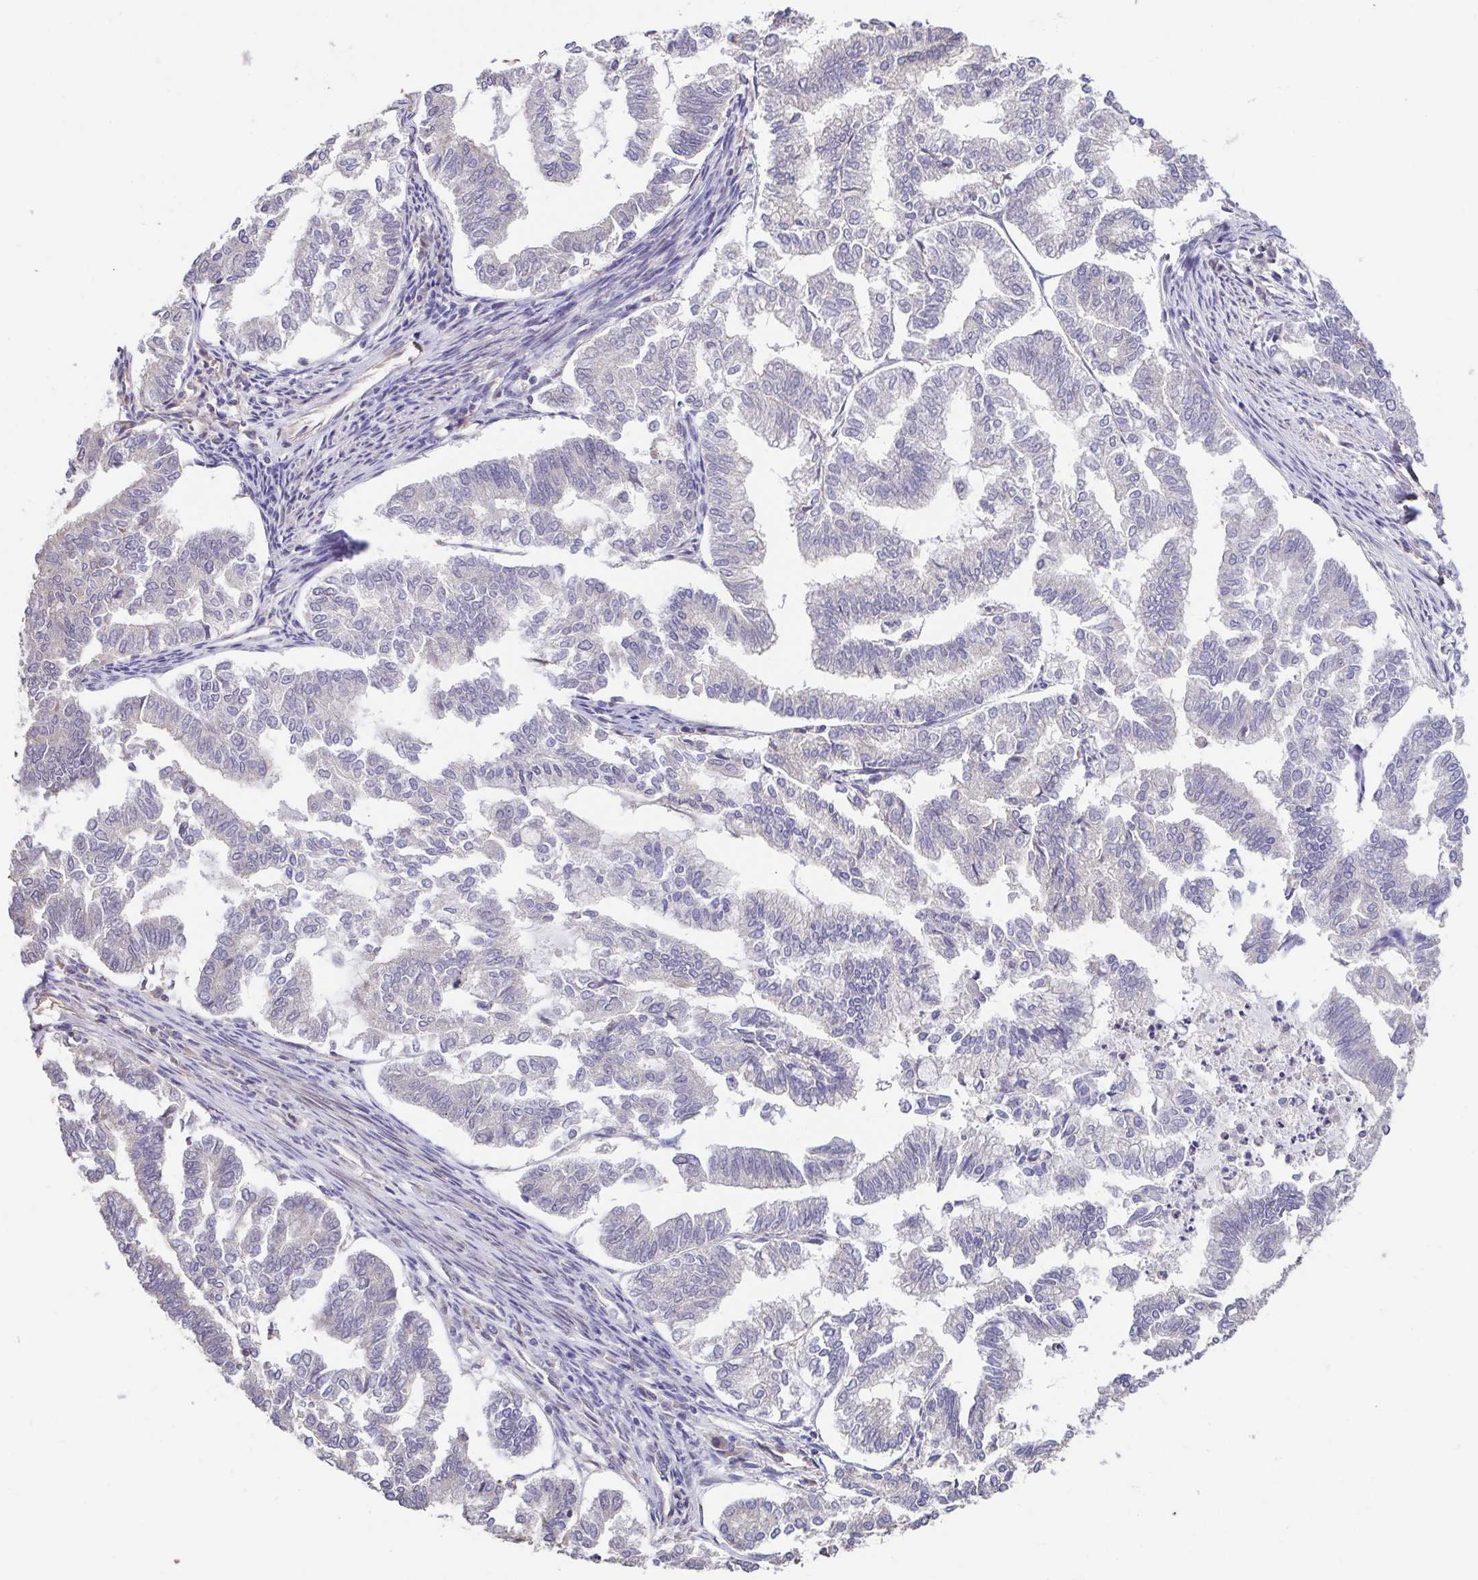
{"staining": {"intensity": "negative", "quantity": "none", "location": "none"}, "tissue": "endometrial cancer", "cell_type": "Tumor cells", "image_type": "cancer", "snomed": [{"axis": "morphology", "description": "Adenocarcinoma, NOS"}, {"axis": "topography", "description": "Endometrium"}], "caption": "Protein analysis of endometrial cancer (adenocarcinoma) displays no significant staining in tumor cells. Brightfield microscopy of immunohistochemistry (IHC) stained with DAB (brown) and hematoxylin (blue), captured at high magnification.", "gene": "ACTRT2", "patient": {"sex": "female", "age": 79}}